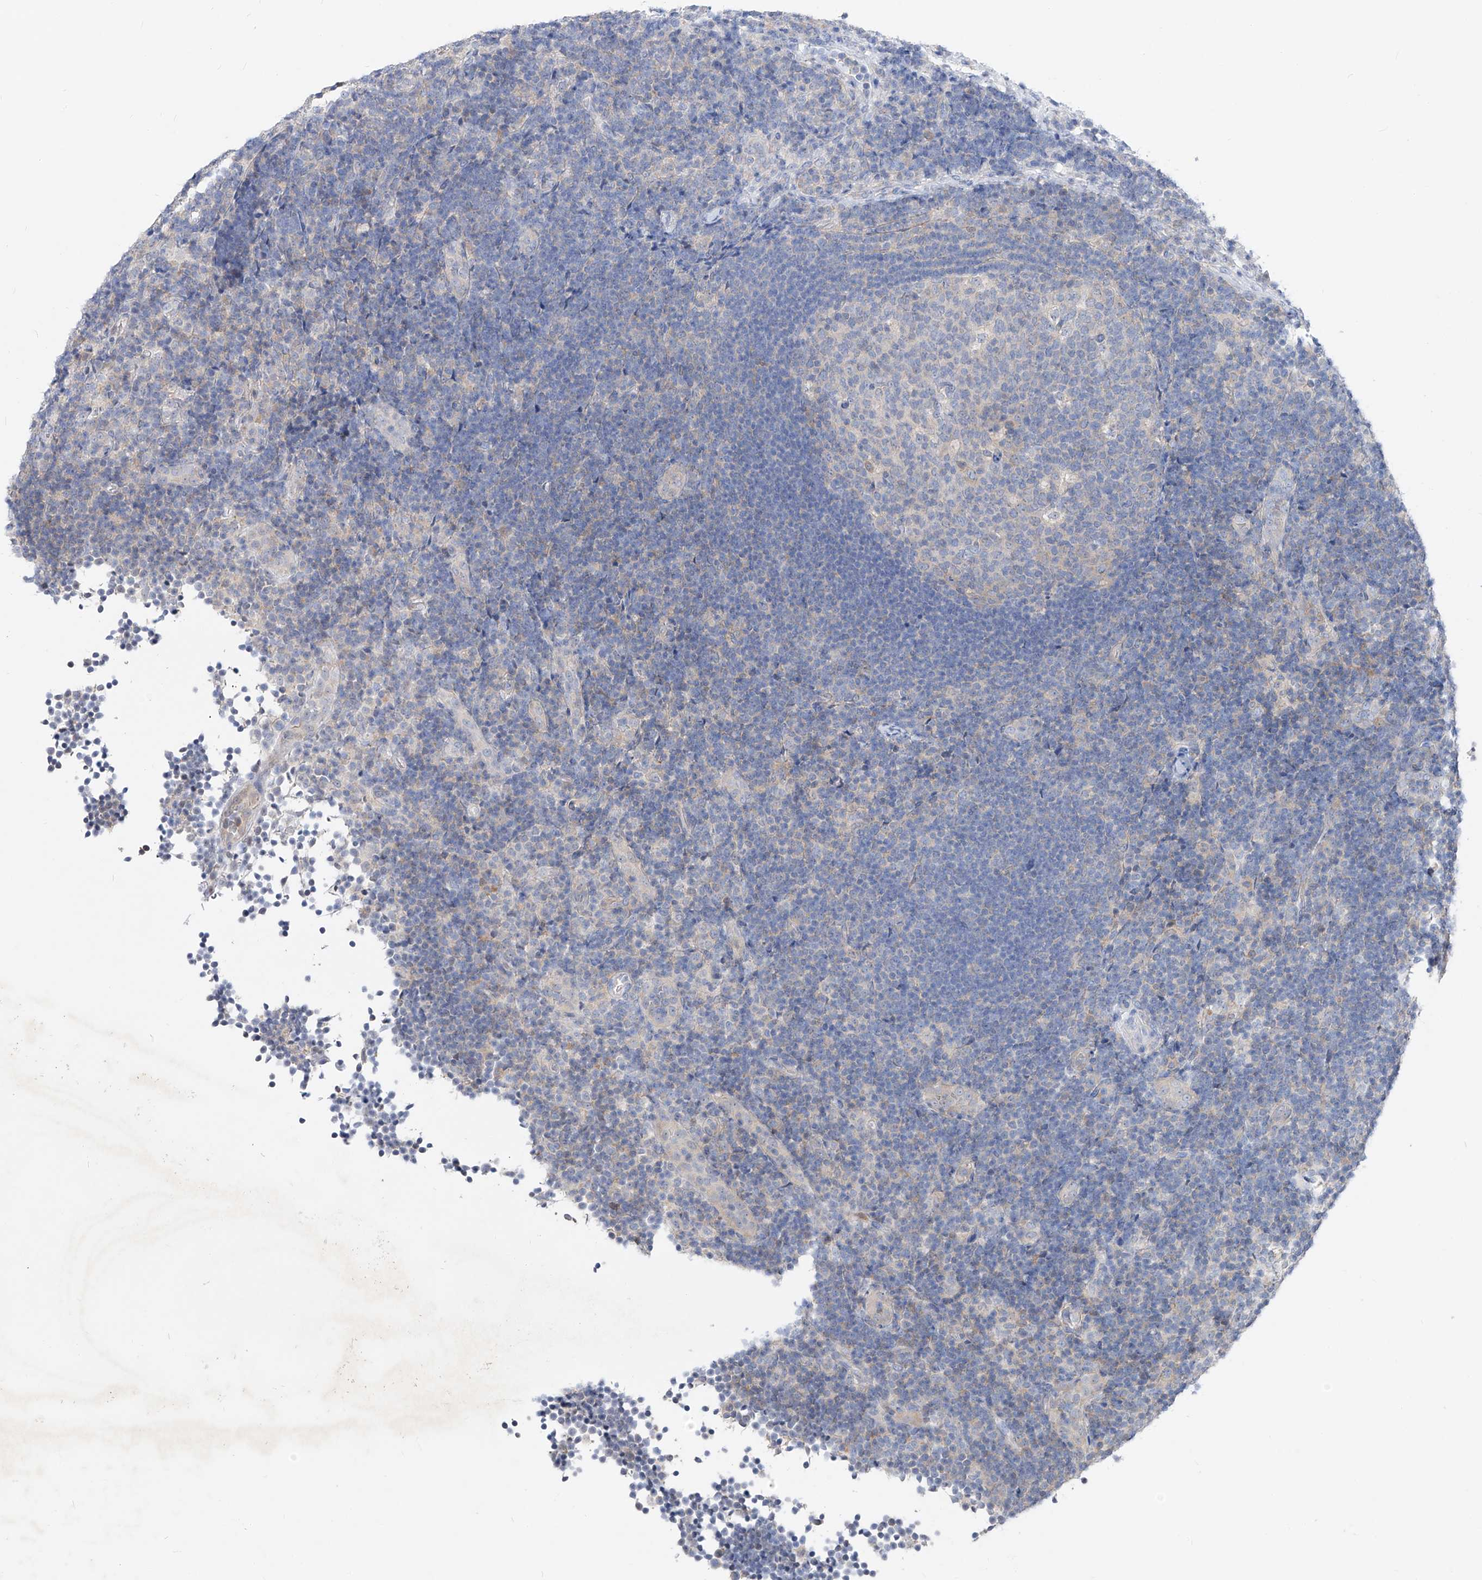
{"staining": {"intensity": "negative", "quantity": "none", "location": "none"}, "tissue": "lymph node", "cell_type": "Germinal center cells", "image_type": "normal", "snomed": [{"axis": "morphology", "description": "Normal tissue, NOS"}, {"axis": "topography", "description": "Lymph node"}], "caption": "Lymph node was stained to show a protein in brown. There is no significant staining in germinal center cells. (DAB IHC, high magnification).", "gene": "UFL1", "patient": {"sex": "female", "age": 22}}